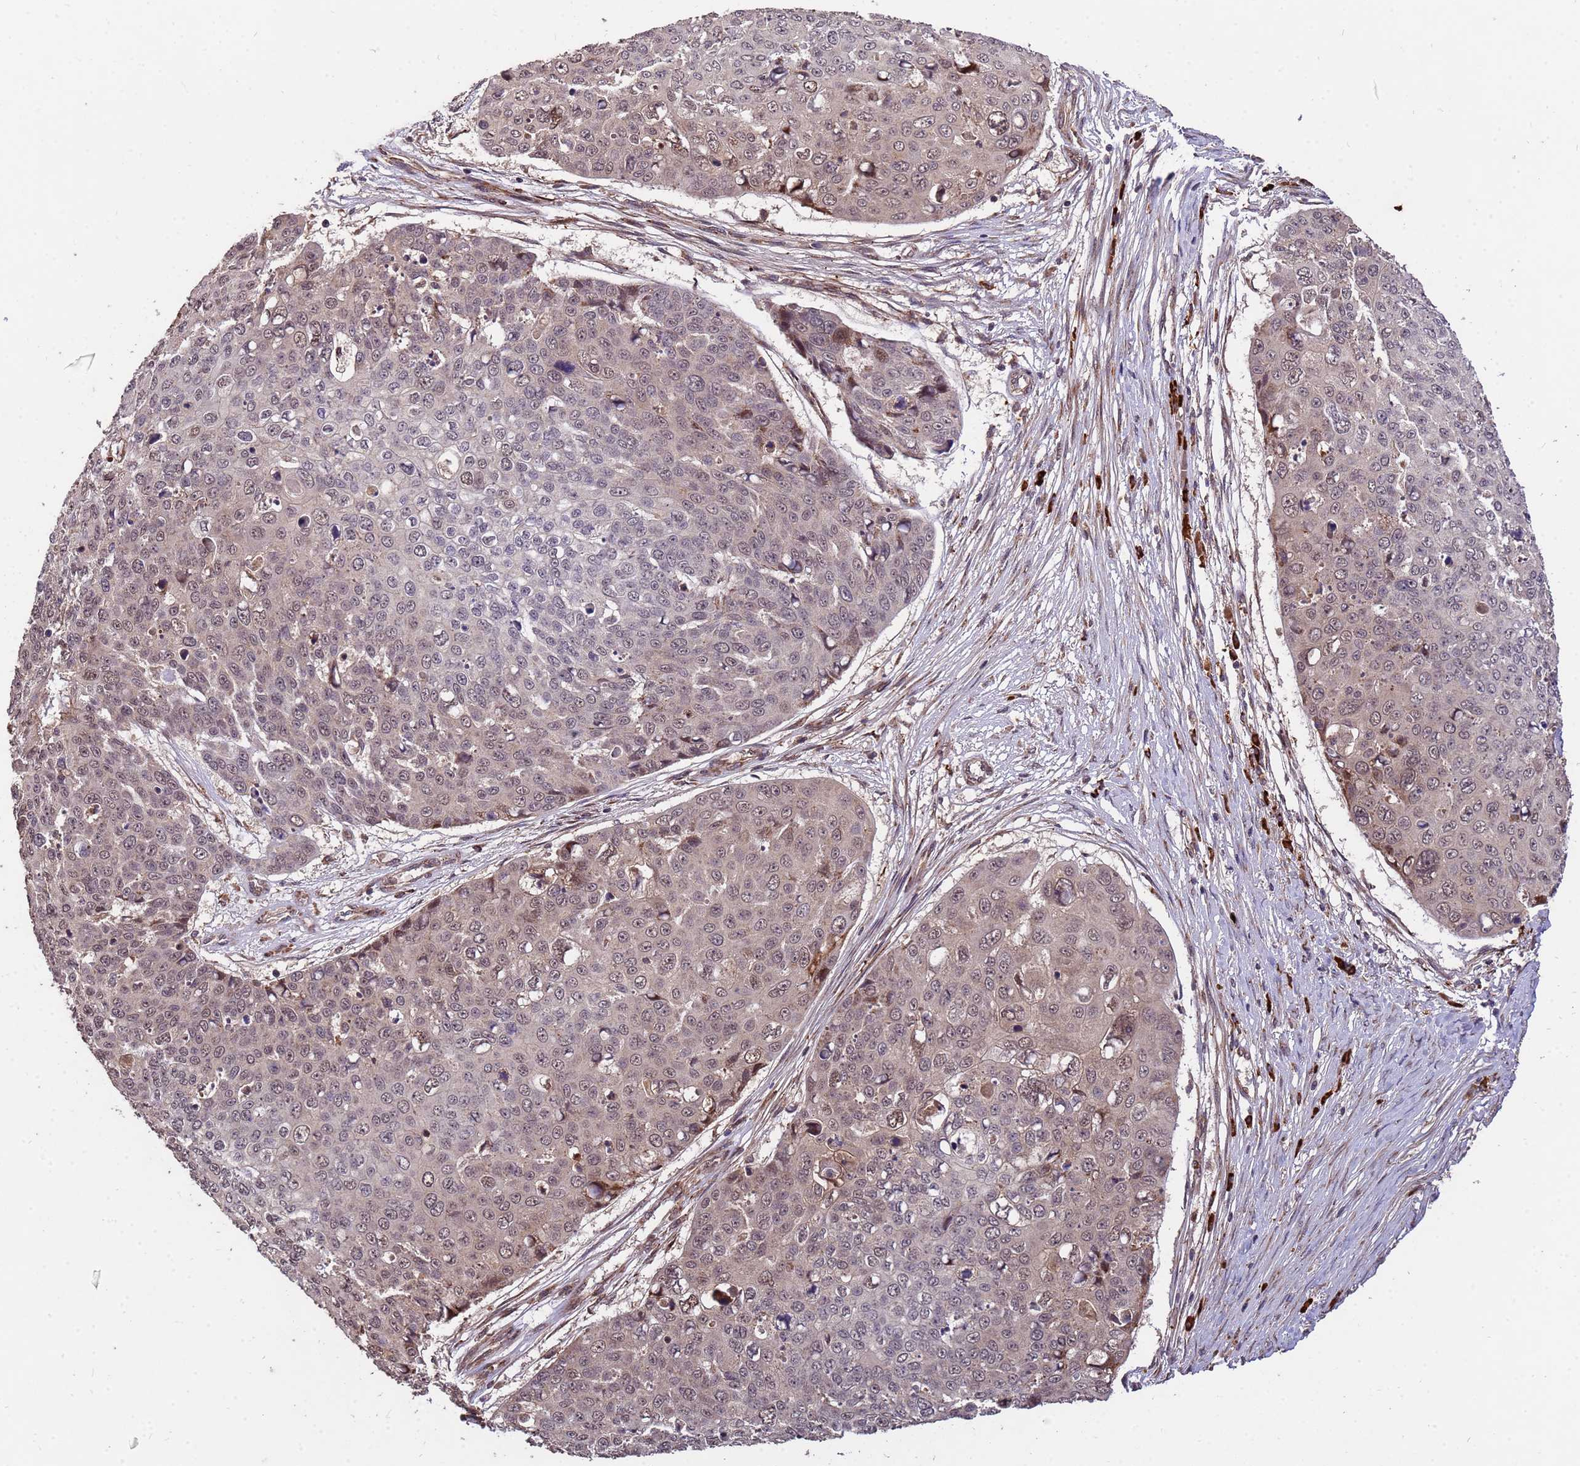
{"staining": {"intensity": "moderate", "quantity": "25%-75%", "location": "cytoplasmic/membranous,nuclear"}, "tissue": "skin cancer", "cell_type": "Tumor cells", "image_type": "cancer", "snomed": [{"axis": "morphology", "description": "Squamous cell carcinoma, NOS"}, {"axis": "topography", "description": "Skin"}], "caption": "There is medium levels of moderate cytoplasmic/membranous and nuclear expression in tumor cells of squamous cell carcinoma (skin), as demonstrated by immunohistochemical staining (brown color).", "gene": "ZNF619", "patient": {"sex": "male", "age": 71}}